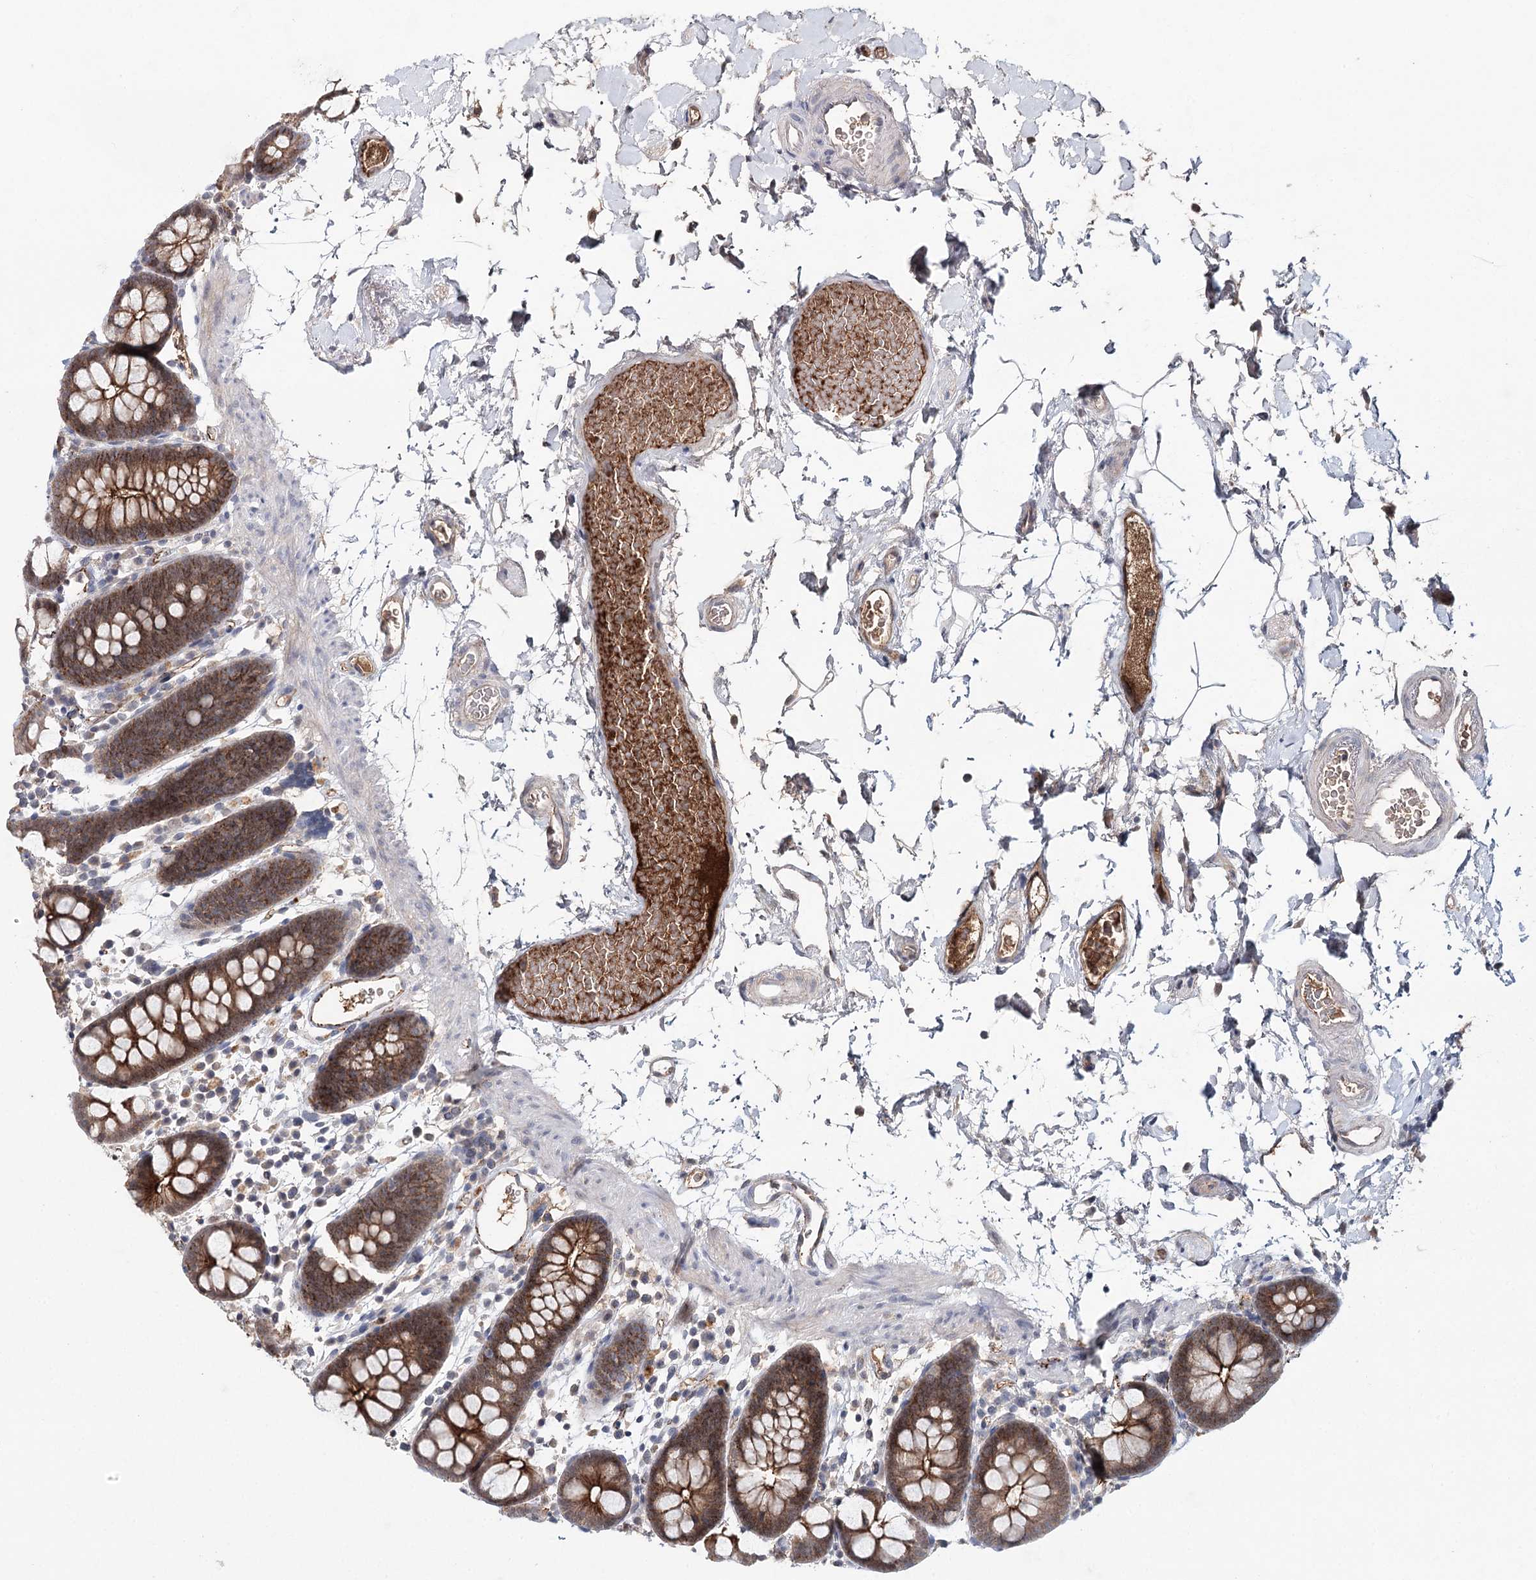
{"staining": {"intensity": "strong", "quantity": "<25%", "location": "cytoplasmic/membranous"}, "tissue": "colon", "cell_type": "Endothelial cells", "image_type": "normal", "snomed": [{"axis": "morphology", "description": "Normal tissue, NOS"}, {"axis": "topography", "description": "Colon"}], "caption": "Colon stained with IHC displays strong cytoplasmic/membranous staining in approximately <25% of endothelial cells.", "gene": "PKP4", "patient": {"sex": "male", "age": 75}}